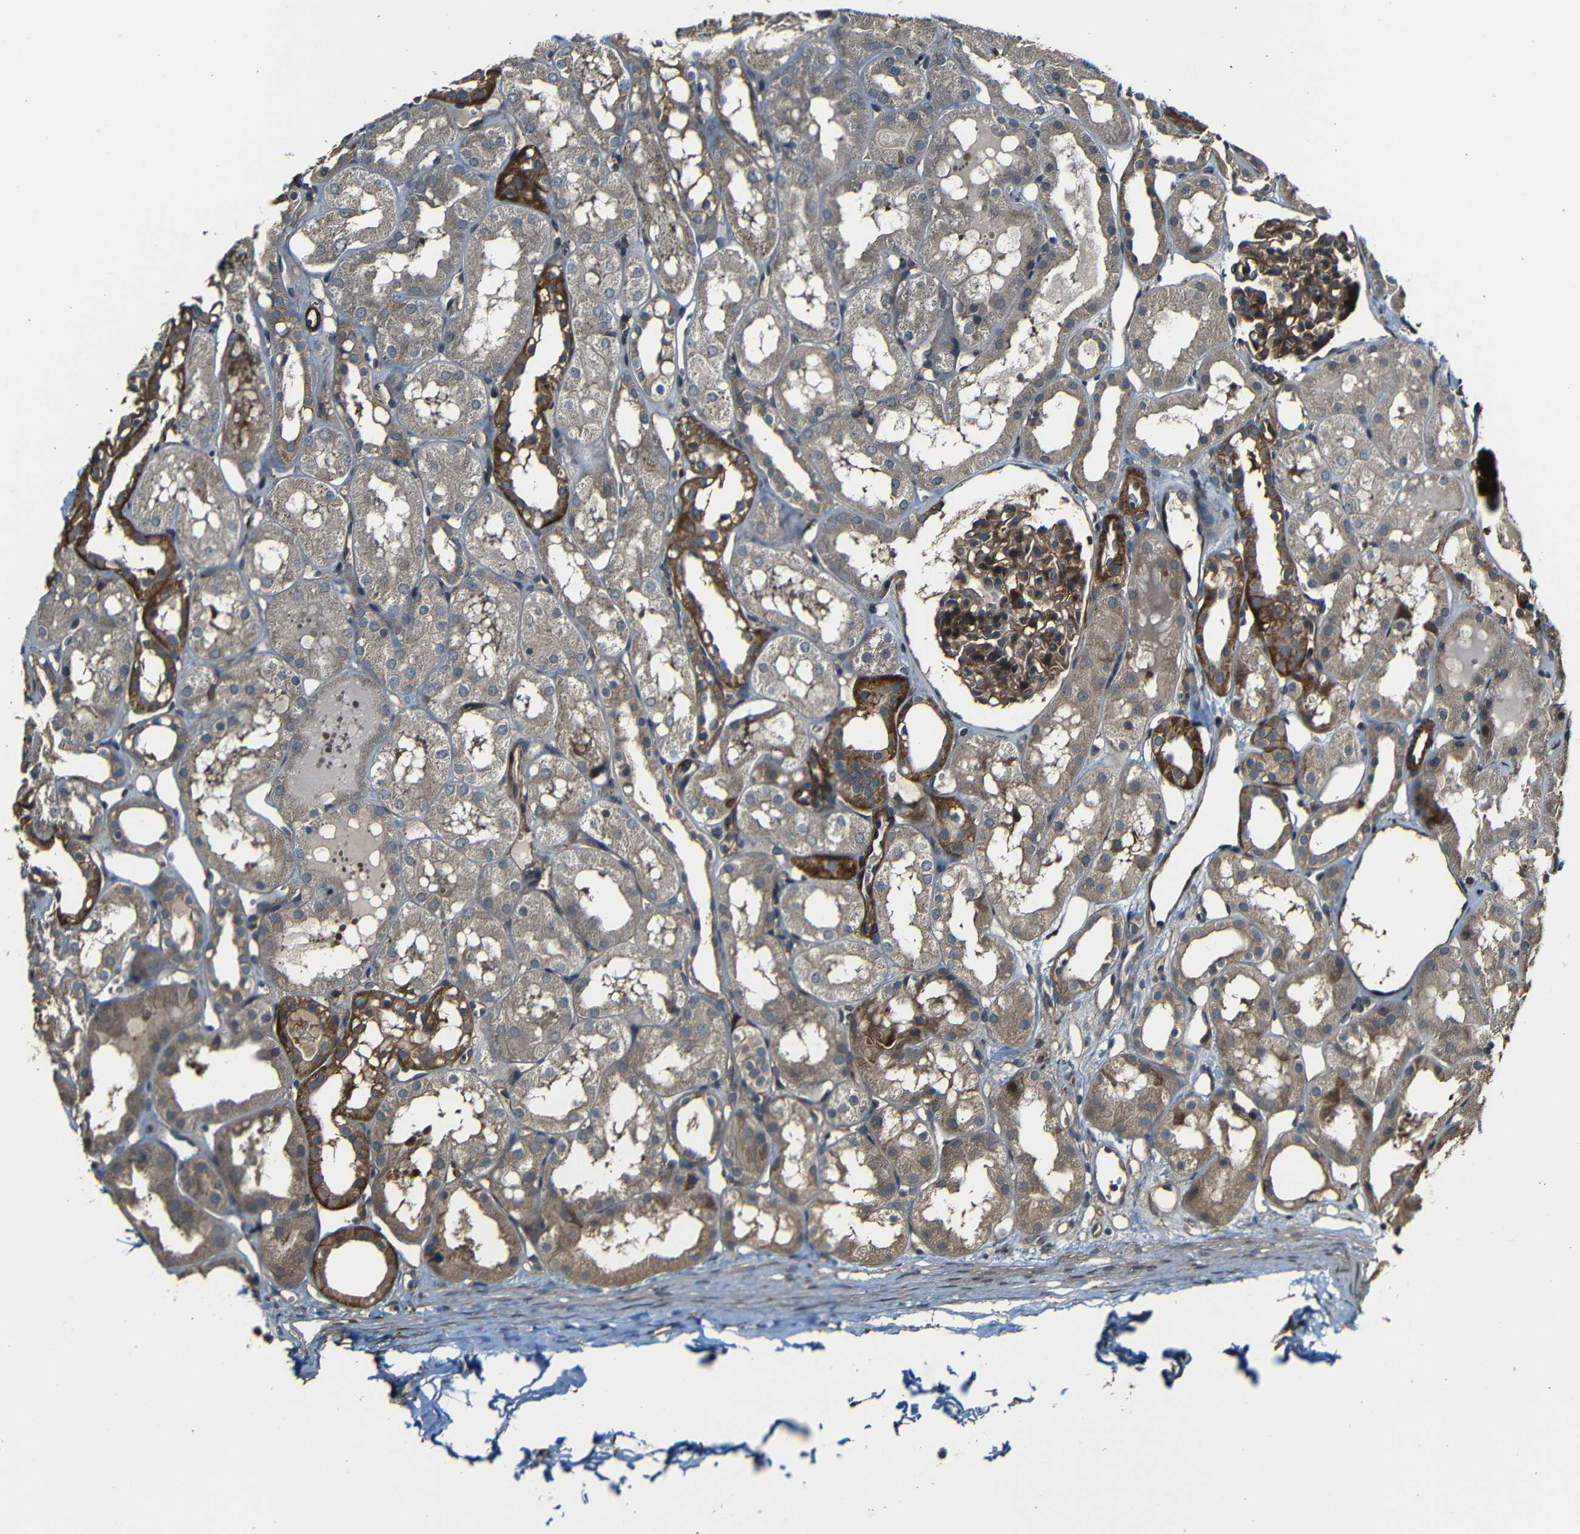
{"staining": {"intensity": "strong", "quantity": ">75%", "location": "cytoplasmic/membranous,nuclear"}, "tissue": "kidney", "cell_type": "Cells in glomeruli", "image_type": "normal", "snomed": [{"axis": "morphology", "description": "Normal tissue, NOS"}, {"axis": "topography", "description": "Kidney"}, {"axis": "topography", "description": "Urinary bladder"}], "caption": "Immunohistochemical staining of benign kidney exhibits strong cytoplasmic/membranous,nuclear protein expression in approximately >75% of cells in glomeruli.", "gene": "RELL1", "patient": {"sex": "male", "age": 16}}